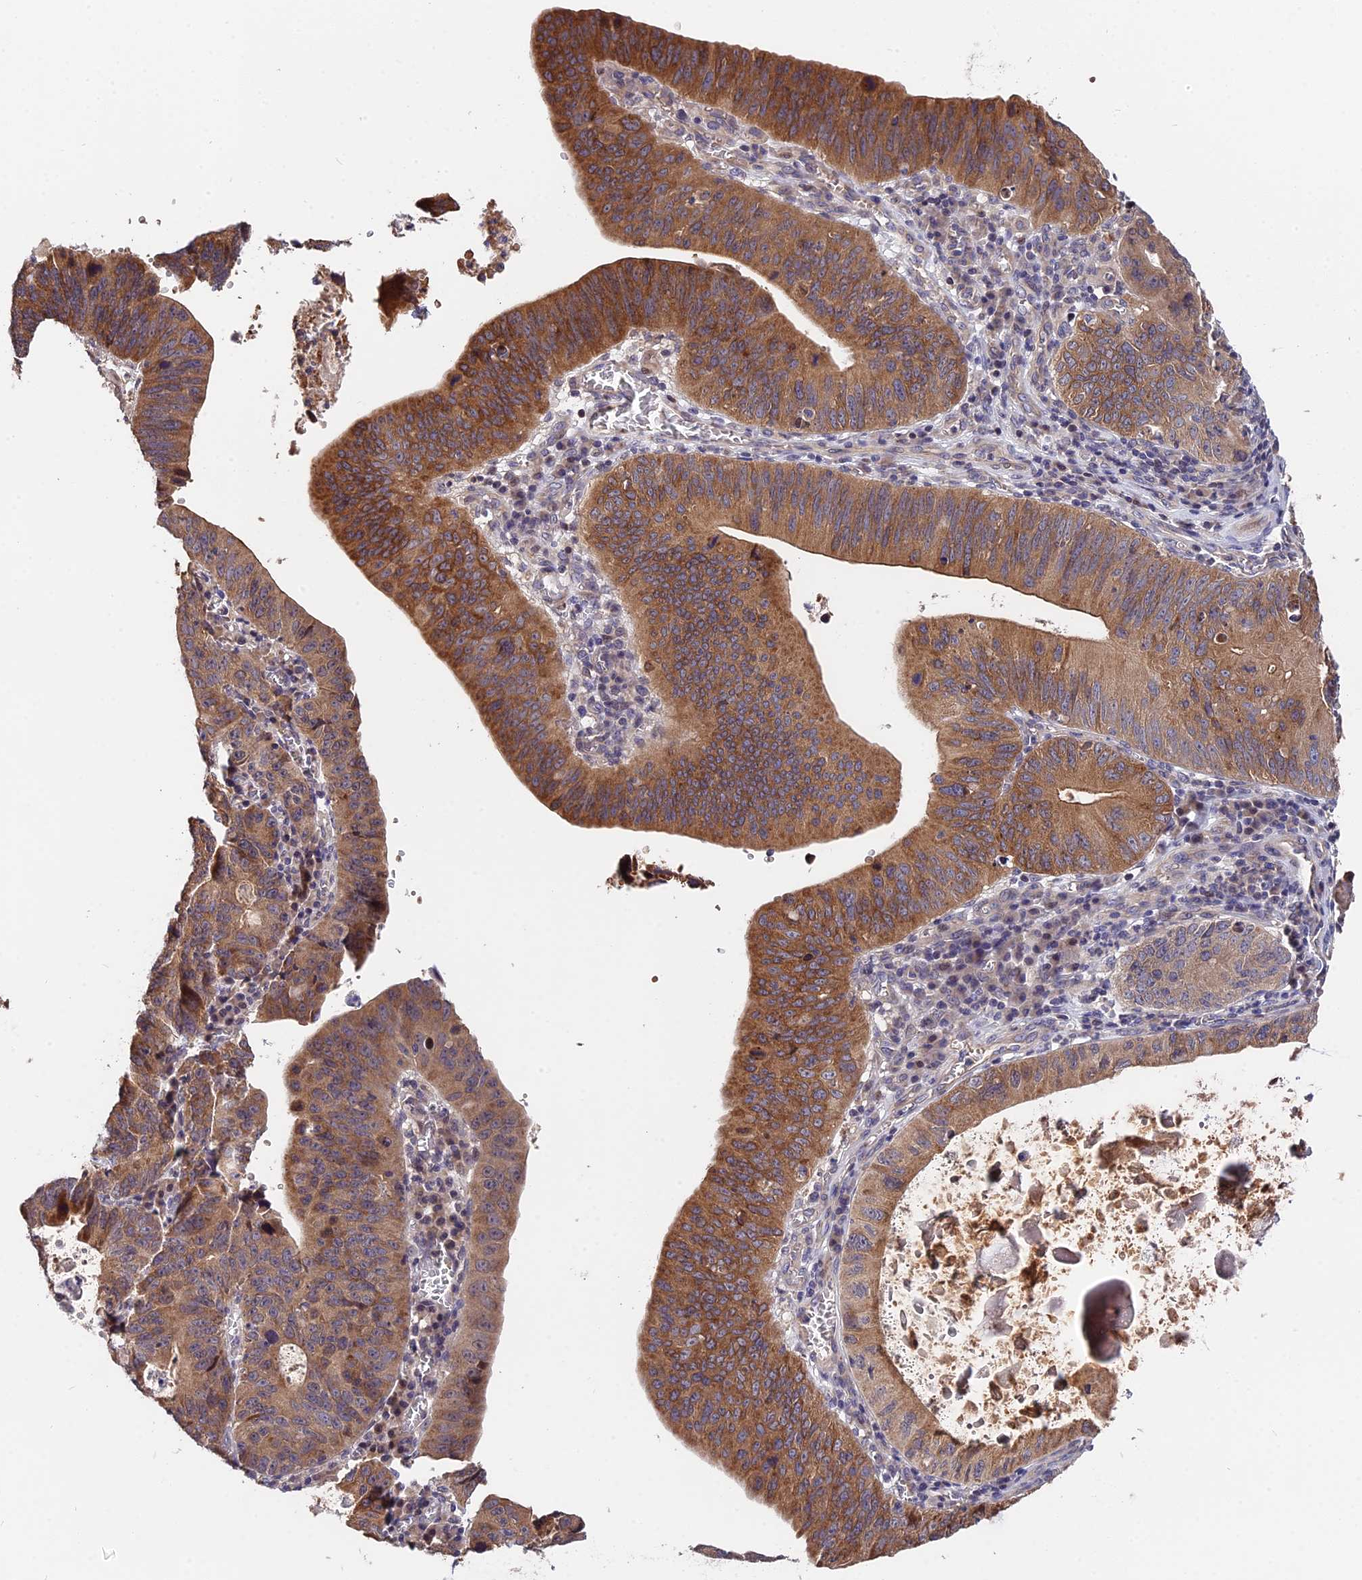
{"staining": {"intensity": "moderate", "quantity": ">75%", "location": "cytoplasmic/membranous"}, "tissue": "stomach cancer", "cell_type": "Tumor cells", "image_type": "cancer", "snomed": [{"axis": "morphology", "description": "Adenocarcinoma, NOS"}, {"axis": "topography", "description": "Stomach"}], "caption": "Protein analysis of stomach cancer (adenocarcinoma) tissue exhibits moderate cytoplasmic/membranous expression in approximately >75% of tumor cells.", "gene": "TRMT1", "patient": {"sex": "male", "age": 59}}